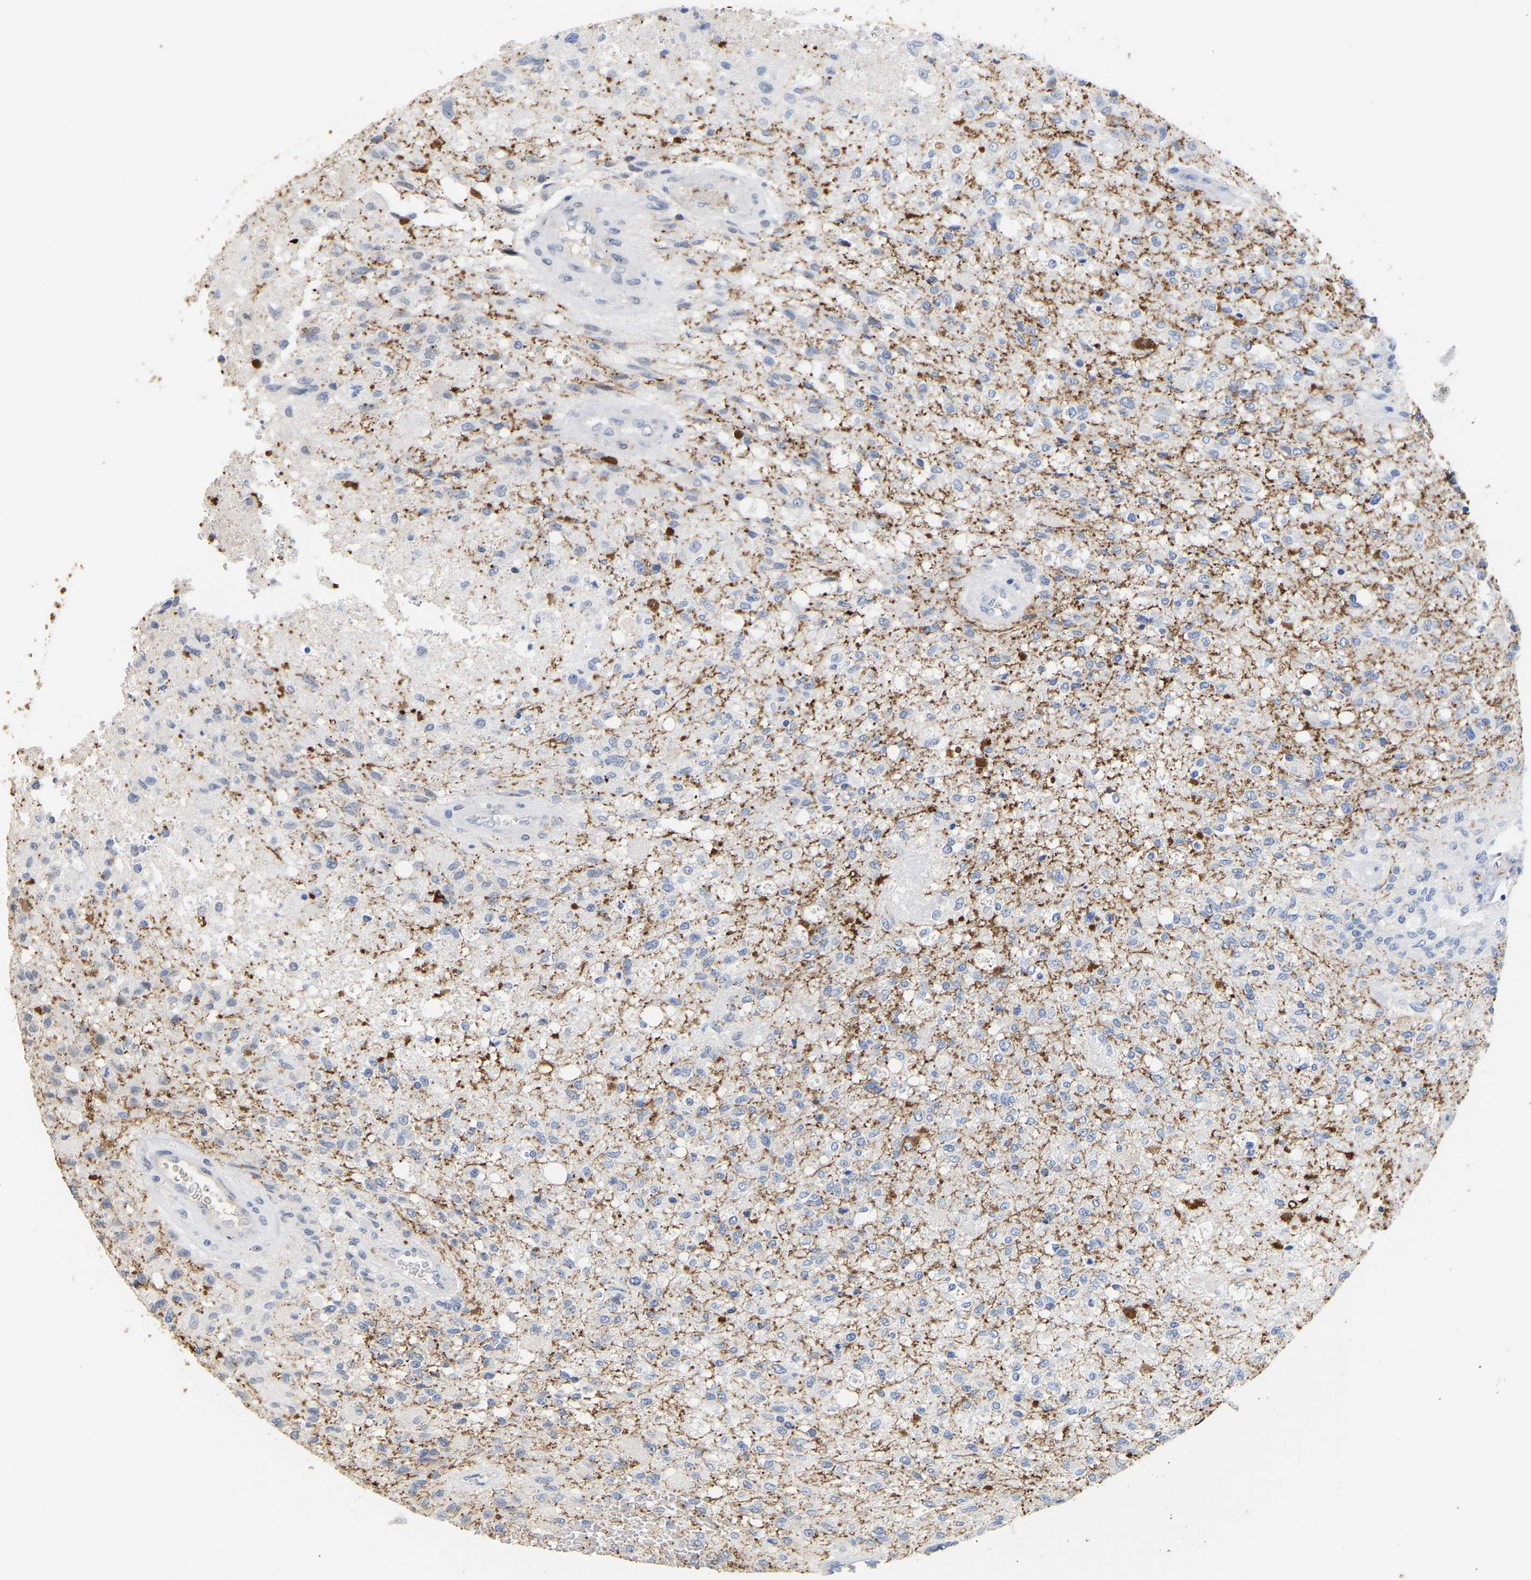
{"staining": {"intensity": "negative", "quantity": "none", "location": "none"}, "tissue": "glioma", "cell_type": "Tumor cells", "image_type": "cancer", "snomed": [{"axis": "morphology", "description": "Normal tissue, NOS"}, {"axis": "morphology", "description": "Glioma, malignant, High grade"}, {"axis": "topography", "description": "Cerebral cortex"}], "caption": "This histopathology image is of glioma stained with IHC to label a protein in brown with the nuclei are counter-stained blue. There is no staining in tumor cells.", "gene": "AMPH", "patient": {"sex": "male", "age": 77}}